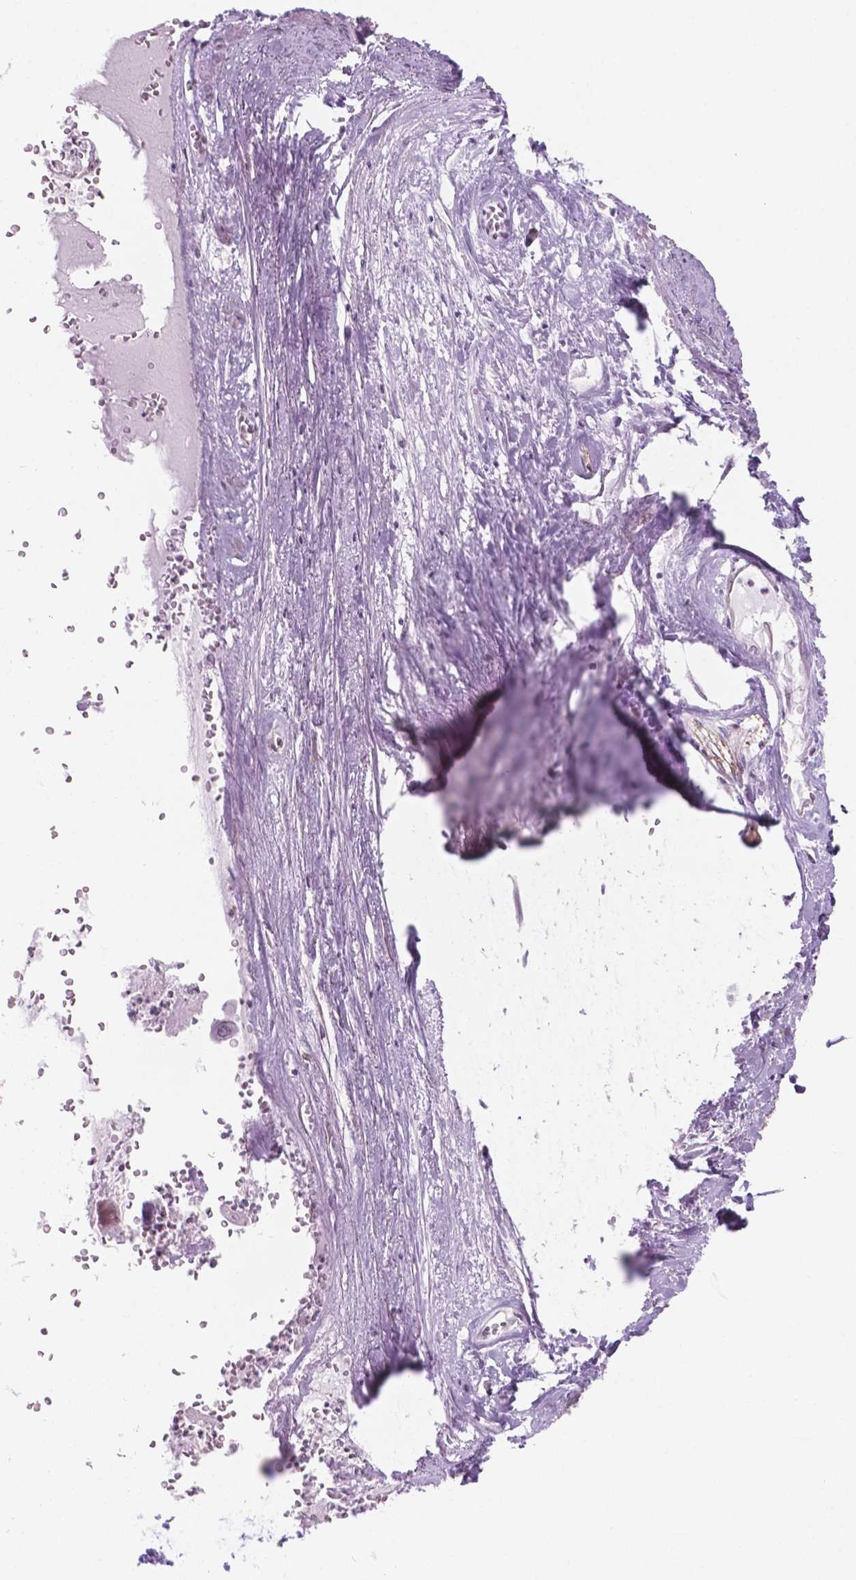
{"staining": {"intensity": "moderate", "quantity": "25%-75%", "location": "cytoplasmic/membranous,nuclear"}, "tissue": "soft tissue", "cell_type": "Fibroblasts", "image_type": "normal", "snomed": [{"axis": "morphology", "description": "Normal tissue, NOS"}, {"axis": "morphology", "description": "Squamous cell carcinoma, NOS"}, {"axis": "topography", "description": "Cartilage tissue"}, {"axis": "topography", "description": "Head-Neck"}], "caption": "Immunohistochemical staining of benign soft tissue demonstrates medium levels of moderate cytoplasmic/membranous,nuclear staining in about 25%-75% of fibroblasts.", "gene": "NDUFA10", "patient": {"sex": "male", "age": 57}}